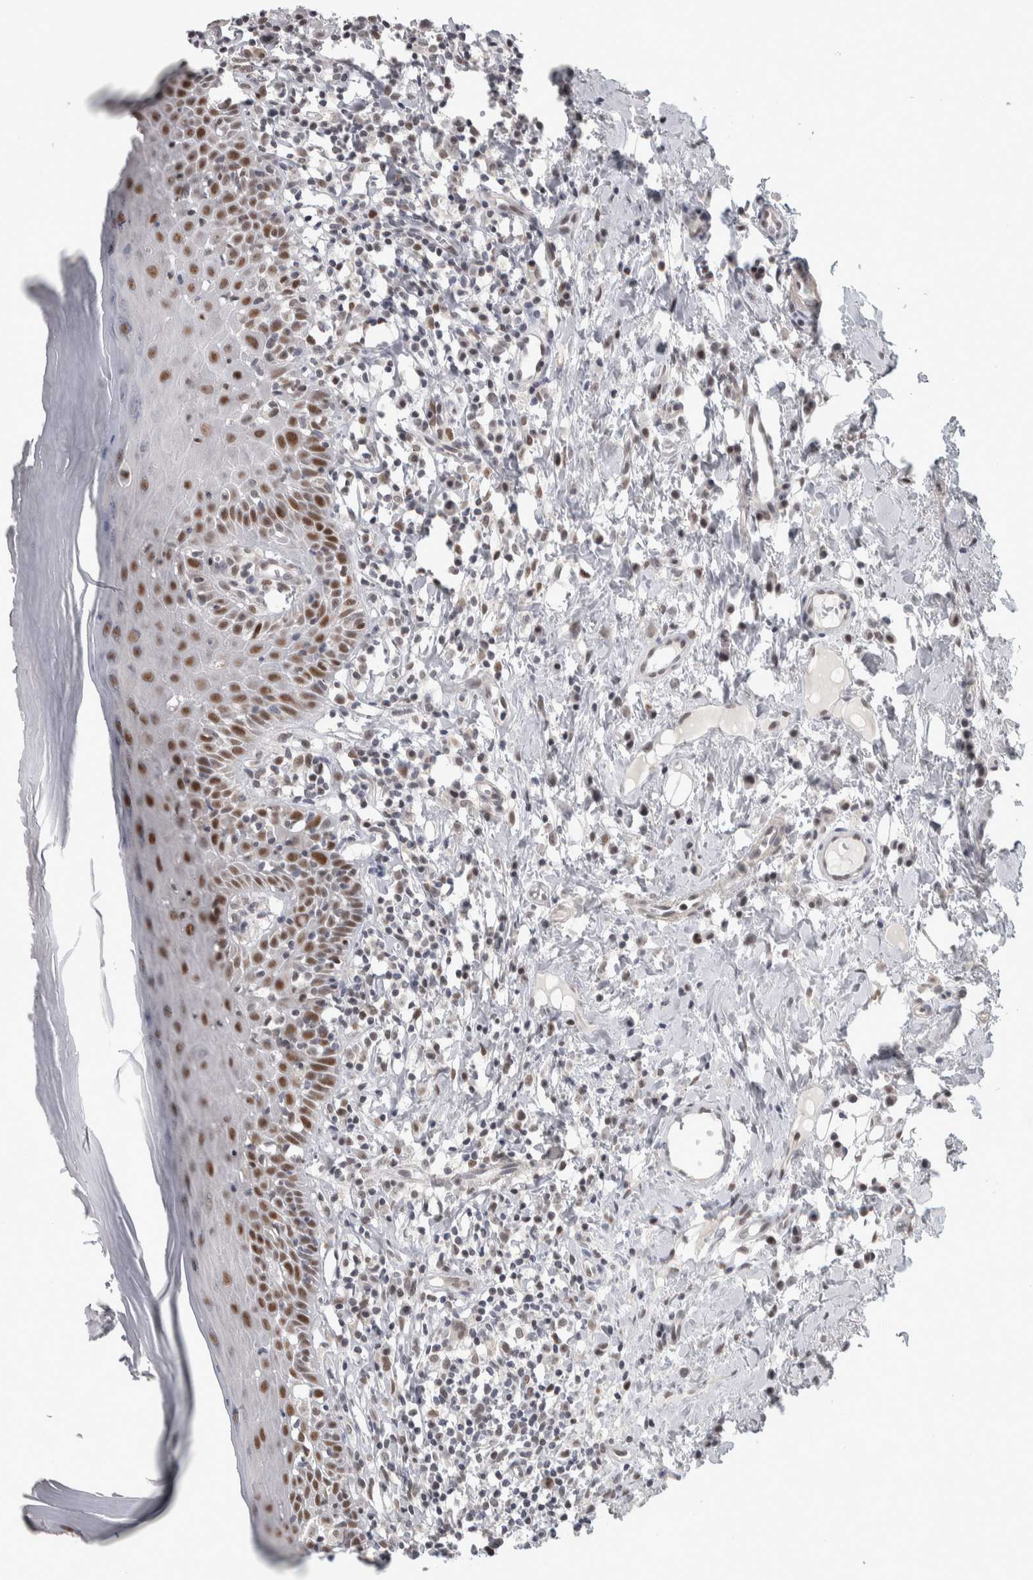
{"staining": {"intensity": "moderate", "quantity": ">75%", "location": "nuclear"}, "tissue": "oral mucosa", "cell_type": "Squamous epithelial cells", "image_type": "normal", "snomed": [{"axis": "morphology", "description": "Normal tissue, NOS"}, {"axis": "topography", "description": "Oral tissue"}], "caption": "Normal oral mucosa displays moderate nuclear staining in about >75% of squamous epithelial cells.", "gene": "HEXIM2", "patient": {"sex": "male", "age": 82}}